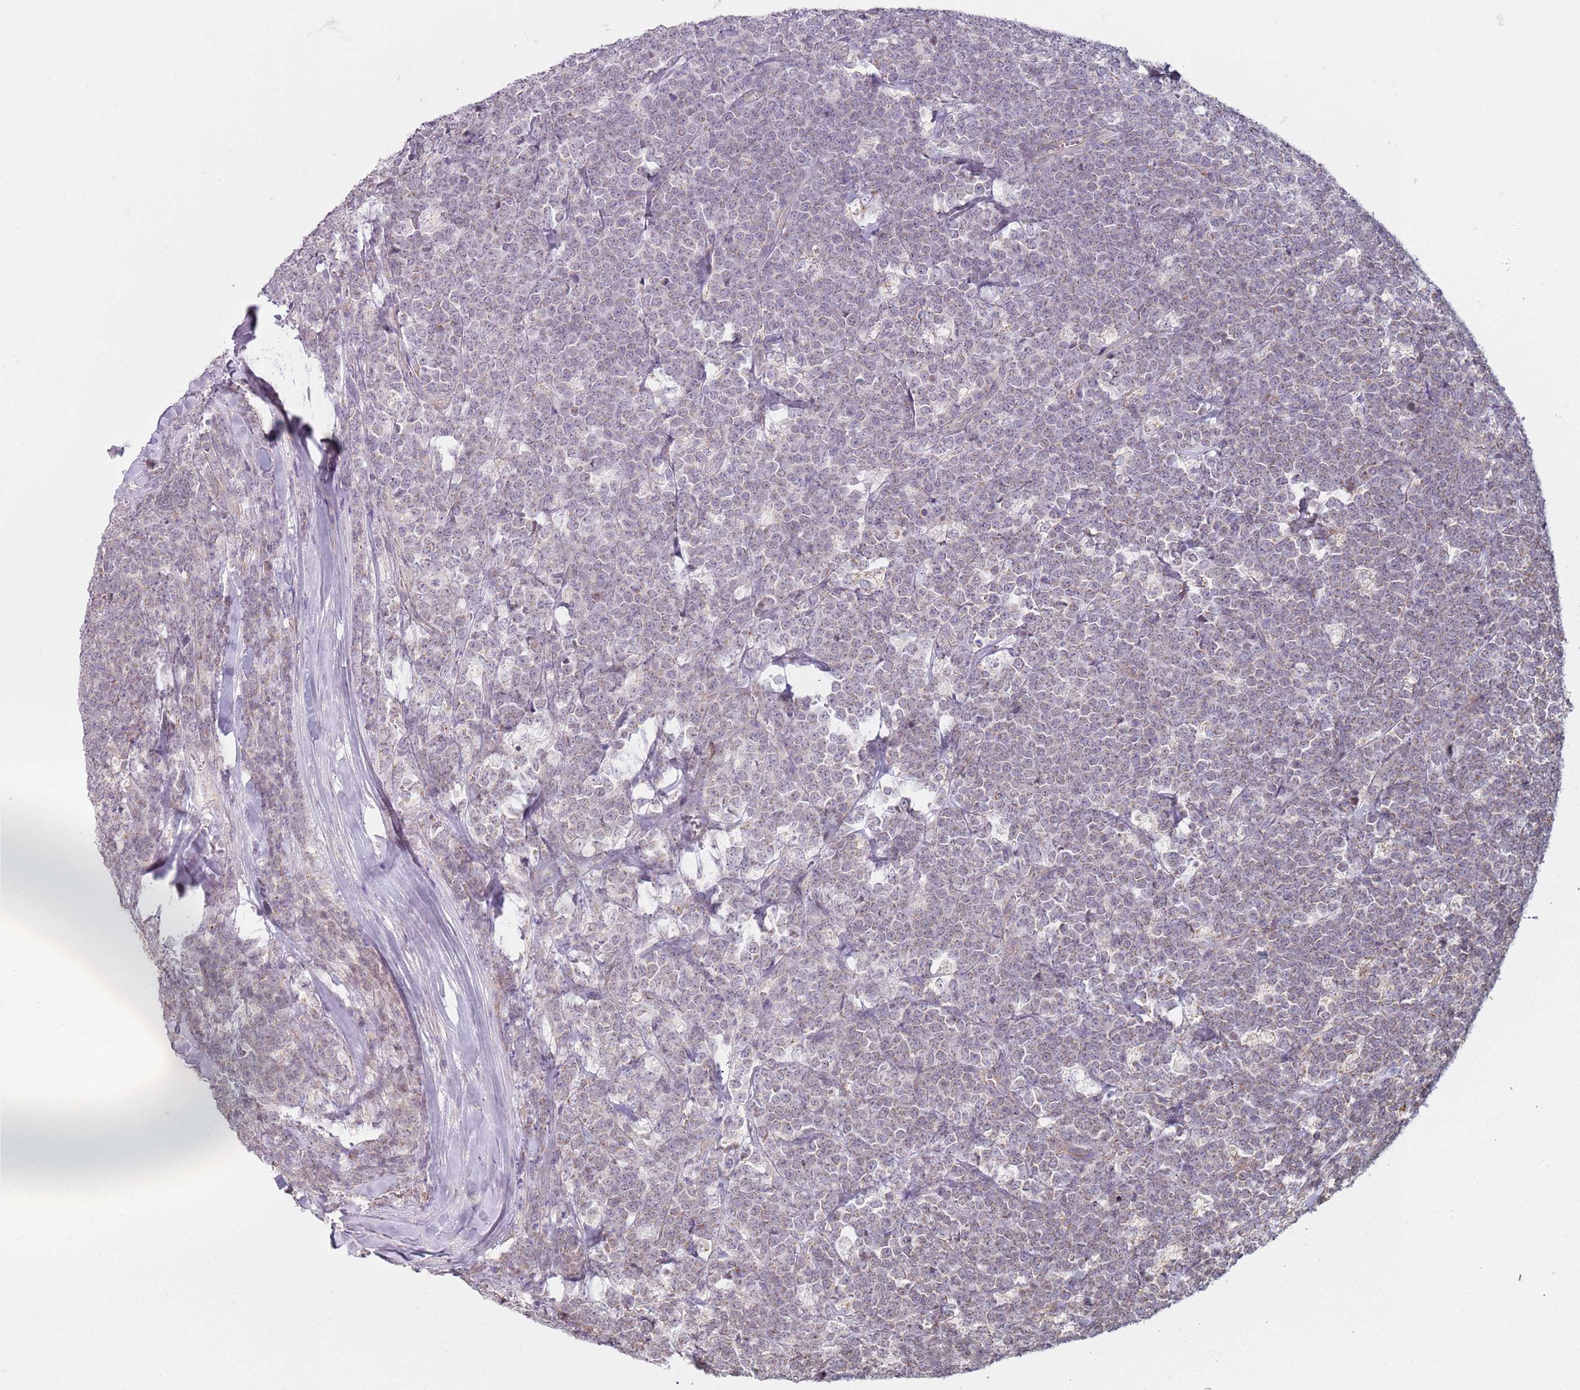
{"staining": {"intensity": "negative", "quantity": "none", "location": "none"}, "tissue": "lymphoma", "cell_type": "Tumor cells", "image_type": "cancer", "snomed": [{"axis": "morphology", "description": "Malignant lymphoma, non-Hodgkin's type, High grade"}, {"axis": "topography", "description": "Small intestine"}, {"axis": "topography", "description": "Colon"}], "caption": "Tumor cells show no significant expression in high-grade malignant lymphoma, non-Hodgkin's type. (DAB (3,3'-diaminobenzidine) immunohistochemistry visualized using brightfield microscopy, high magnification).", "gene": "GAS8", "patient": {"sex": "male", "age": 8}}